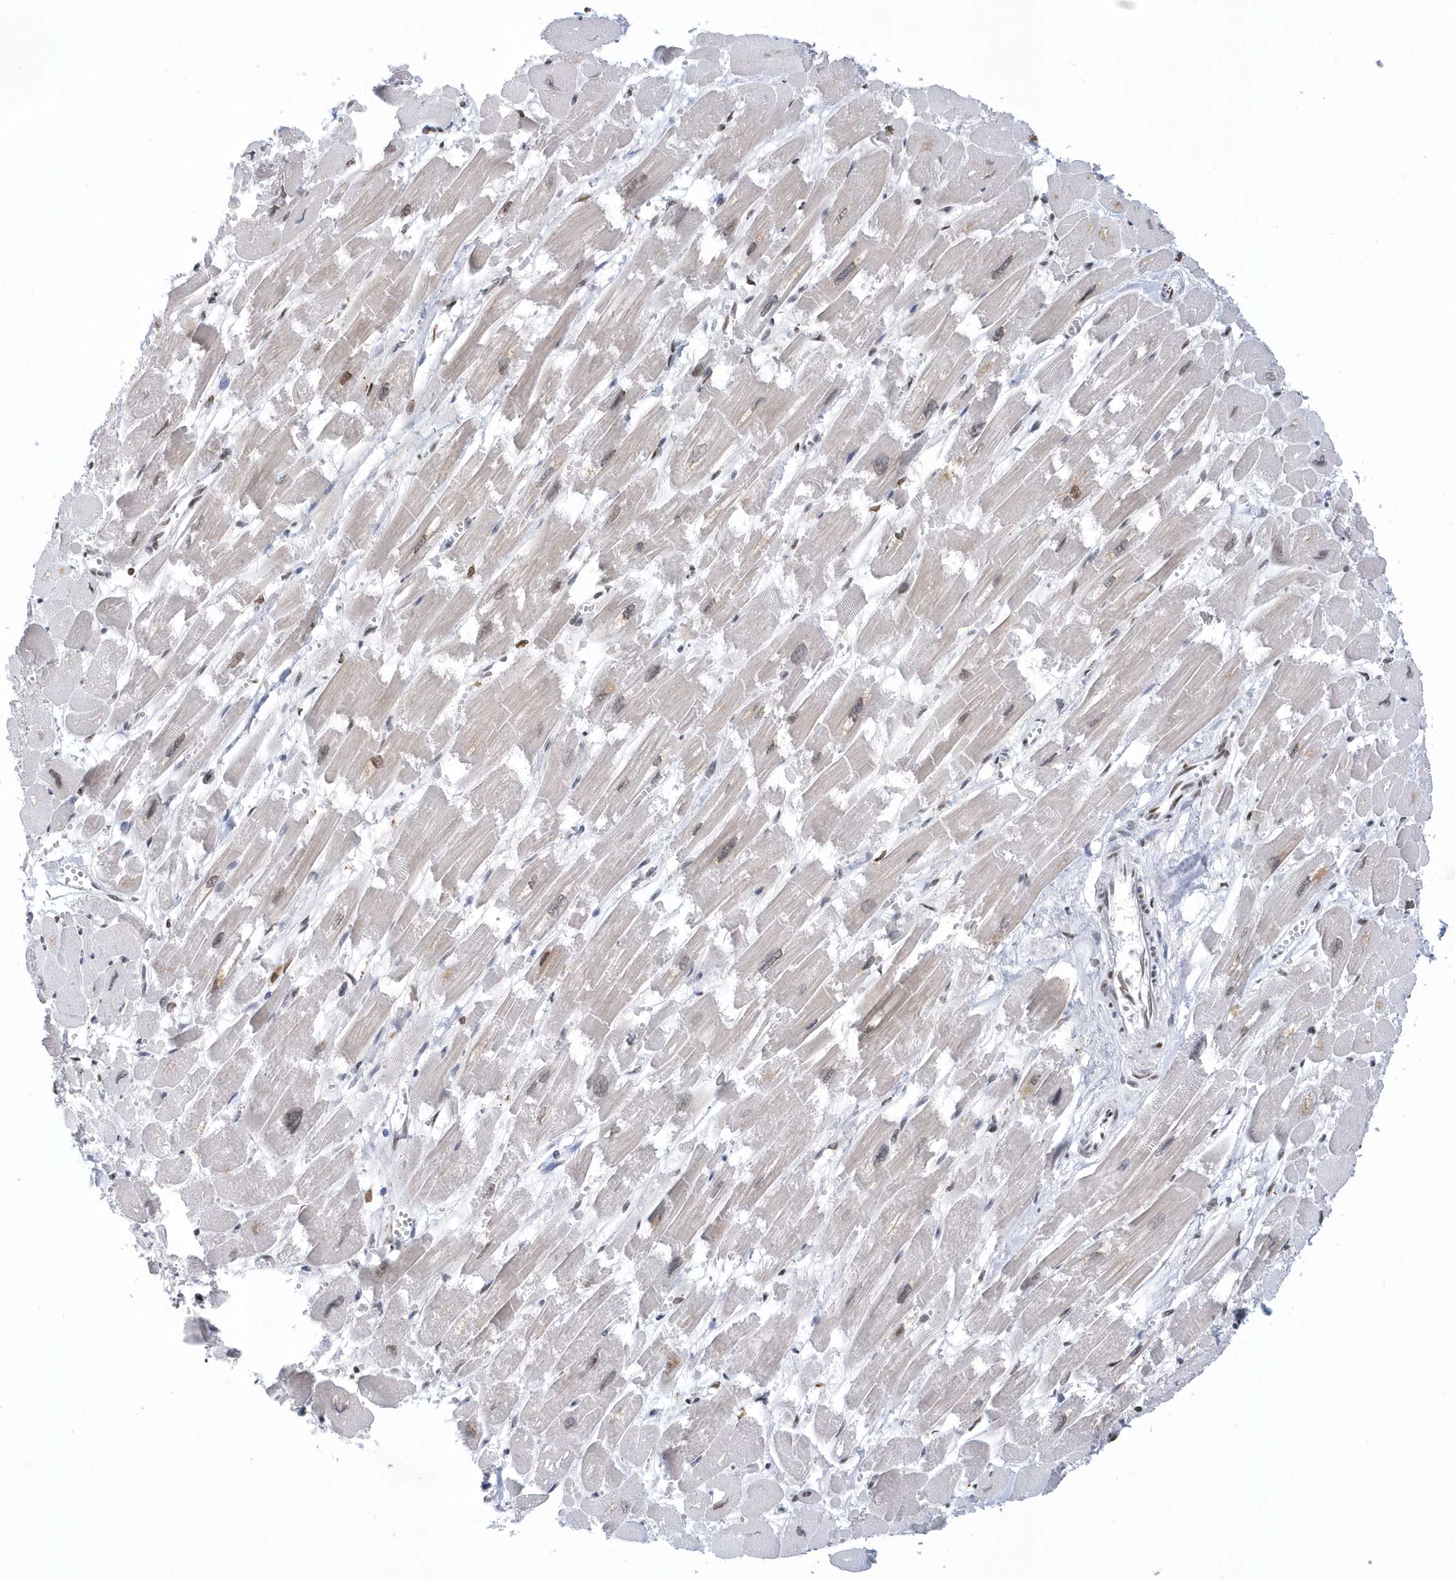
{"staining": {"intensity": "moderate", "quantity": "<25%", "location": "cytoplasmic/membranous"}, "tissue": "heart muscle", "cell_type": "Cardiomyocytes", "image_type": "normal", "snomed": [{"axis": "morphology", "description": "Normal tissue, NOS"}, {"axis": "topography", "description": "Heart"}], "caption": "Protein expression analysis of unremarkable human heart muscle reveals moderate cytoplasmic/membranous positivity in about <25% of cardiomyocytes. The protein is stained brown, and the nuclei are stained in blue (DAB IHC with brightfield microscopy, high magnification).", "gene": "VWA5B2", "patient": {"sex": "male", "age": 54}}